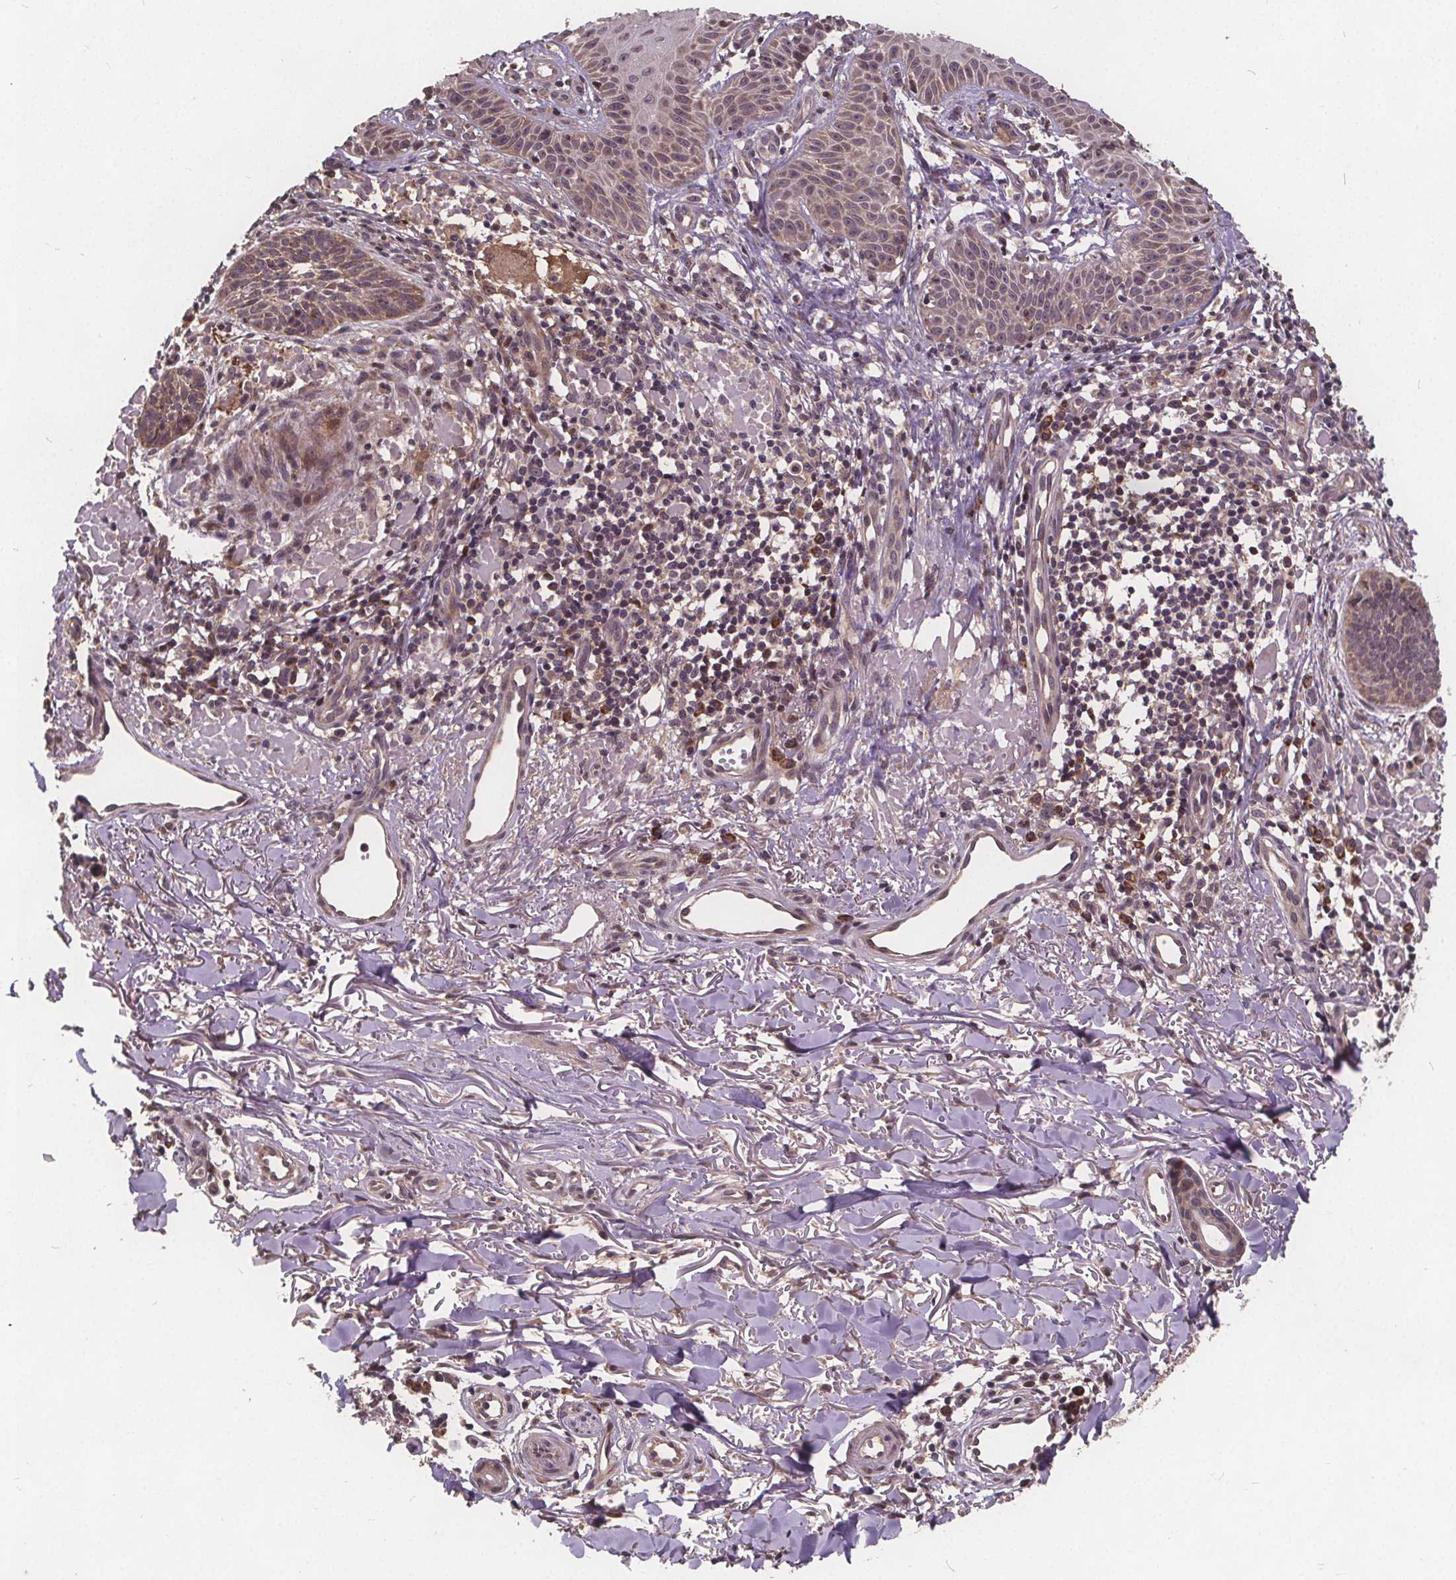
{"staining": {"intensity": "moderate", "quantity": "<25%", "location": "cytoplasmic/membranous"}, "tissue": "skin cancer", "cell_type": "Tumor cells", "image_type": "cancer", "snomed": [{"axis": "morphology", "description": "Basal cell carcinoma"}, {"axis": "topography", "description": "Skin"}], "caption": "Human skin cancer (basal cell carcinoma) stained for a protein (brown) exhibits moderate cytoplasmic/membranous positive staining in about <25% of tumor cells.", "gene": "USP9X", "patient": {"sex": "male", "age": 88}}